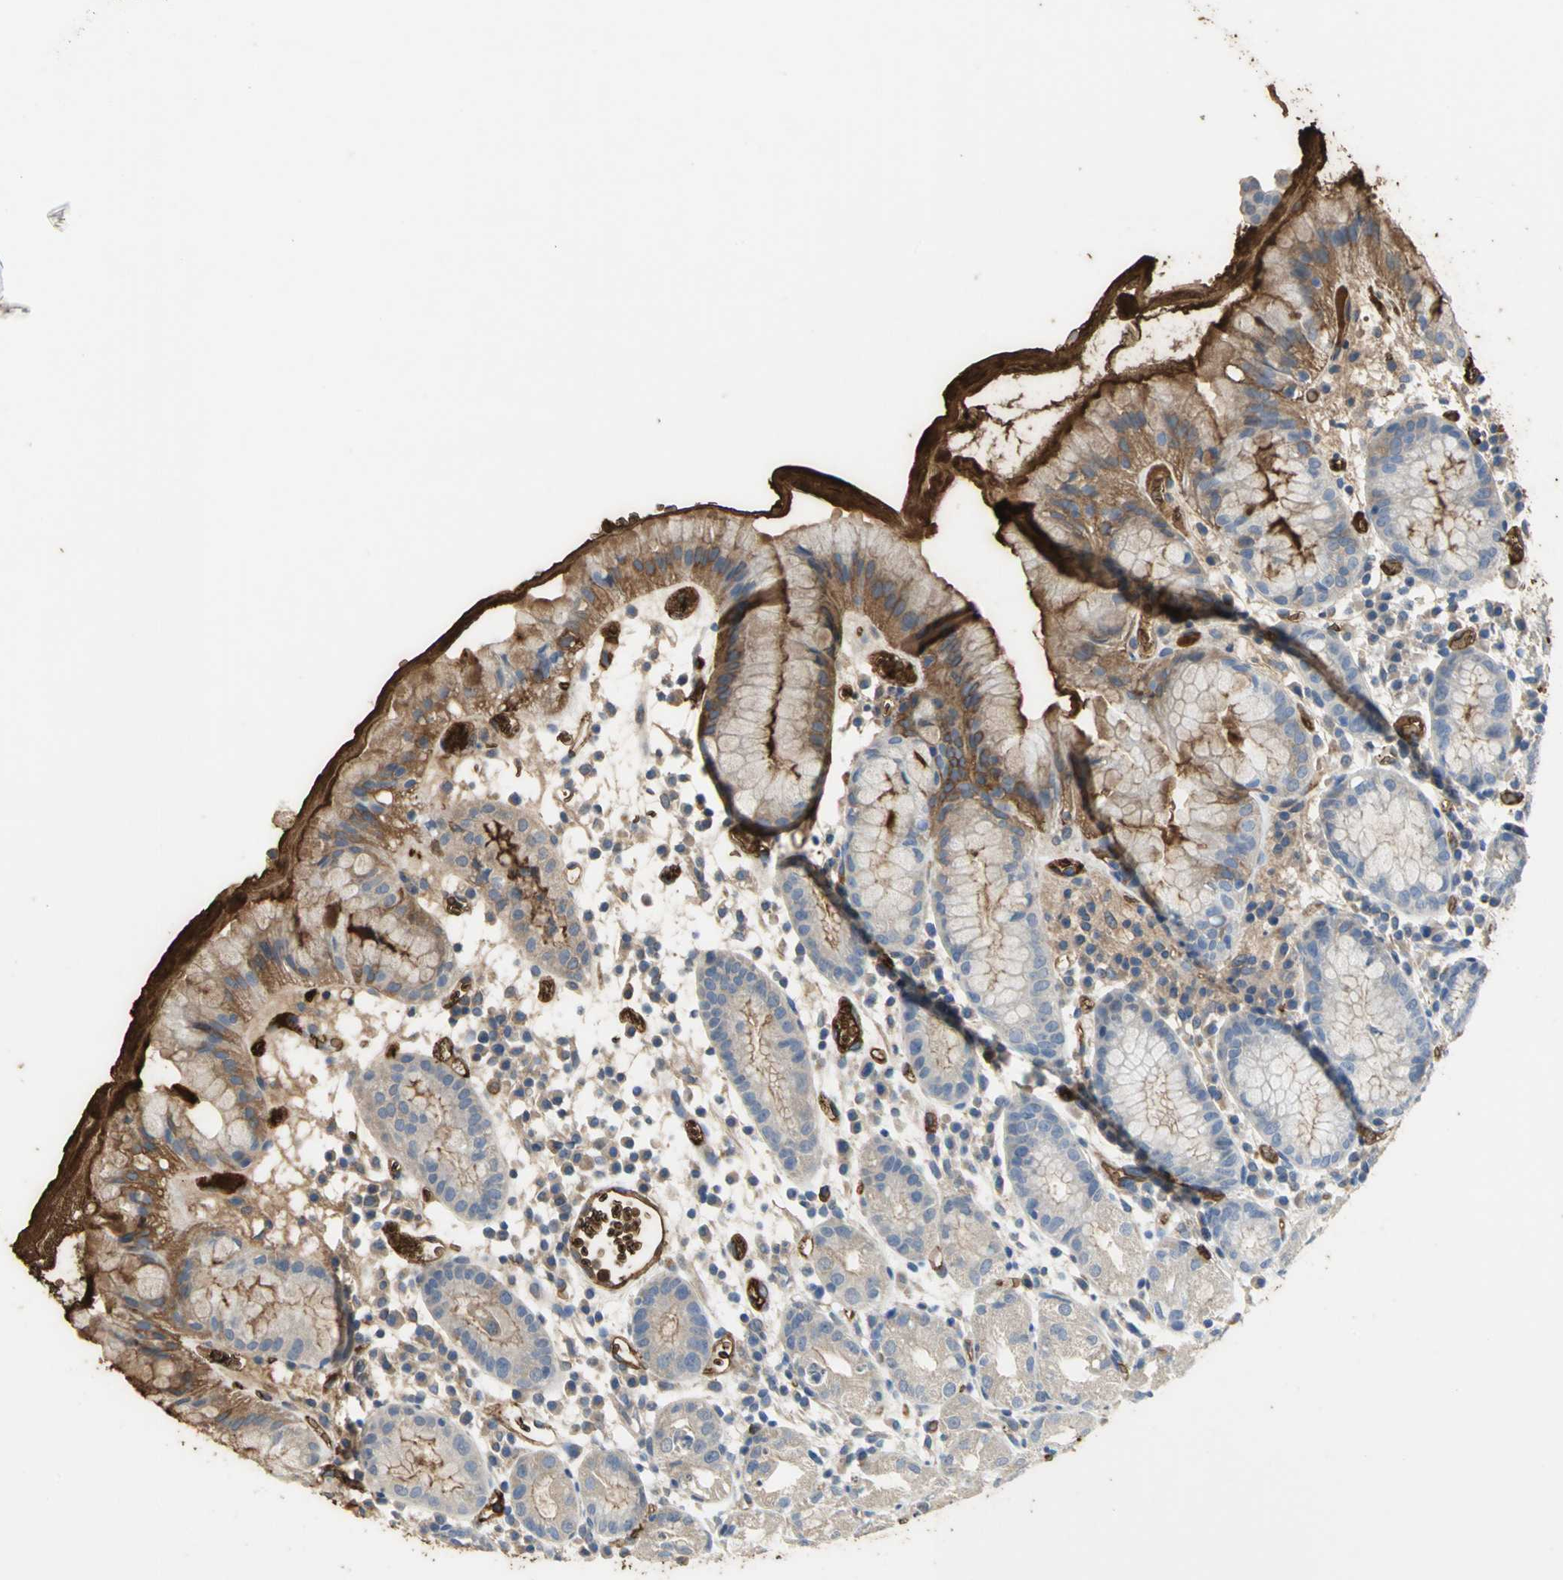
{"staining": {"intensity": "moderate", "quantity": ">75%", "location": "cytoplasmic/membranous"}, "tissue": "stomach", "cell_type": "Glandular cells", "image_type": "normal", "snomed": [{"axis": "morphology", "description": "Normal tissue, NOS"}, {"axis": "topography", "description": "Stomach"}, {"axis": "topography", "description": "Stomach, lower"}], "caption": "Unremarkable stomach shows moderate cytoplasmic/membranous expression in about >75% of glandular cells, visualized by immunohistochemistry. (brown staining indicates protein expression, while blue staining denotes nuclei).", "gene": "TREM1", "patient": {"sex": "female", "age": 75}}